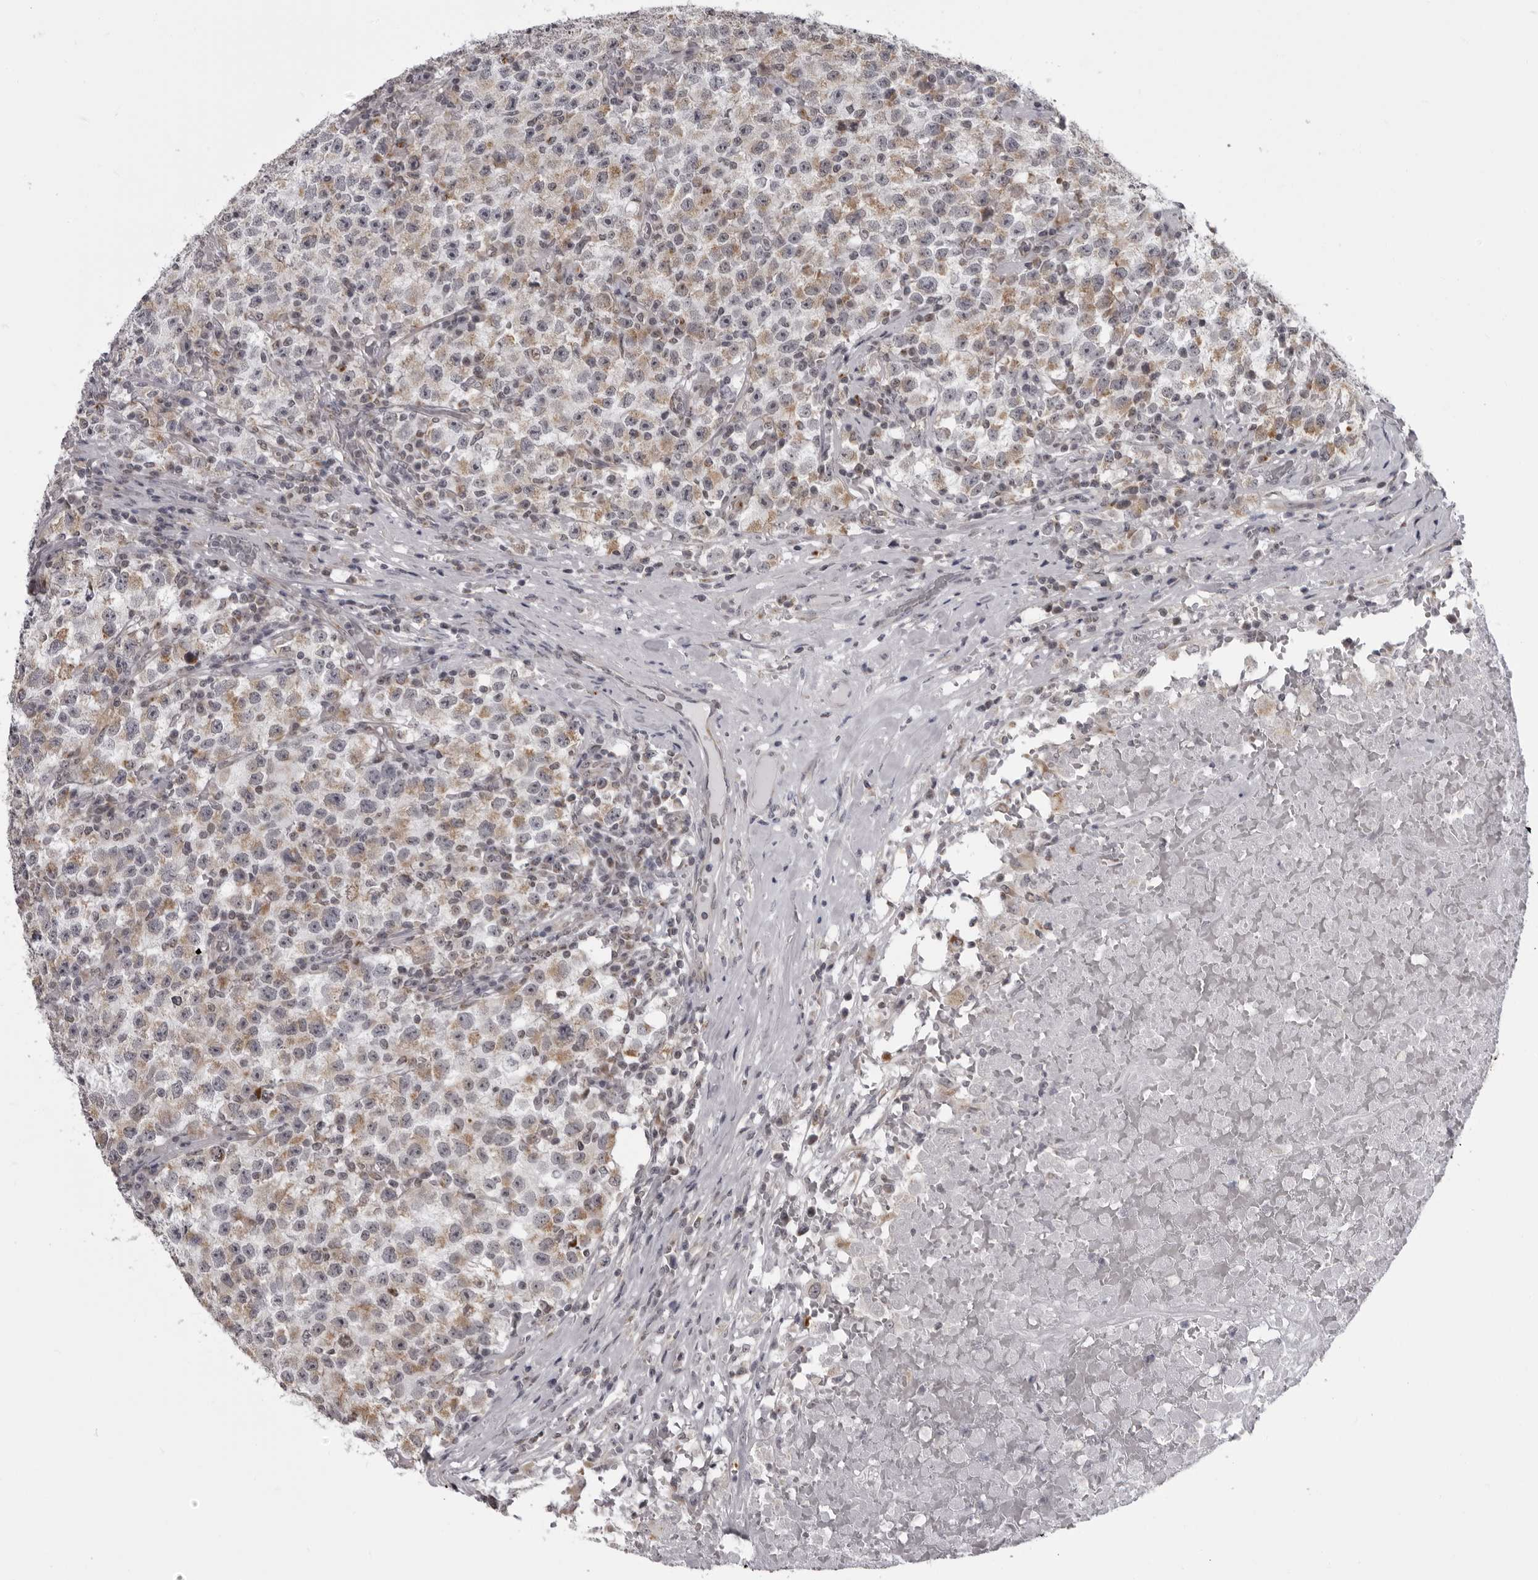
{"staining": {"intensity": "weak", "quantity": ">75%", "location": "cytoplasmic/membranous"}, "tissue": "testis cancer", "cell_type": "Tumor cells", "image_type": "cancer", "snomed": [{"axis": "morphology", "description": "Seminoma, NOS"}, {"axis": "topography", "description": "Testis"}], "caption": "A photomicrograph showing weak cytoplasmic/membranous positivity in about >75% of tumor cells in testis seminoma, as visualized by brown immunohistochemical staining.", "gene": "RTCA", "patient": {"sex": "male", "age": 22}}